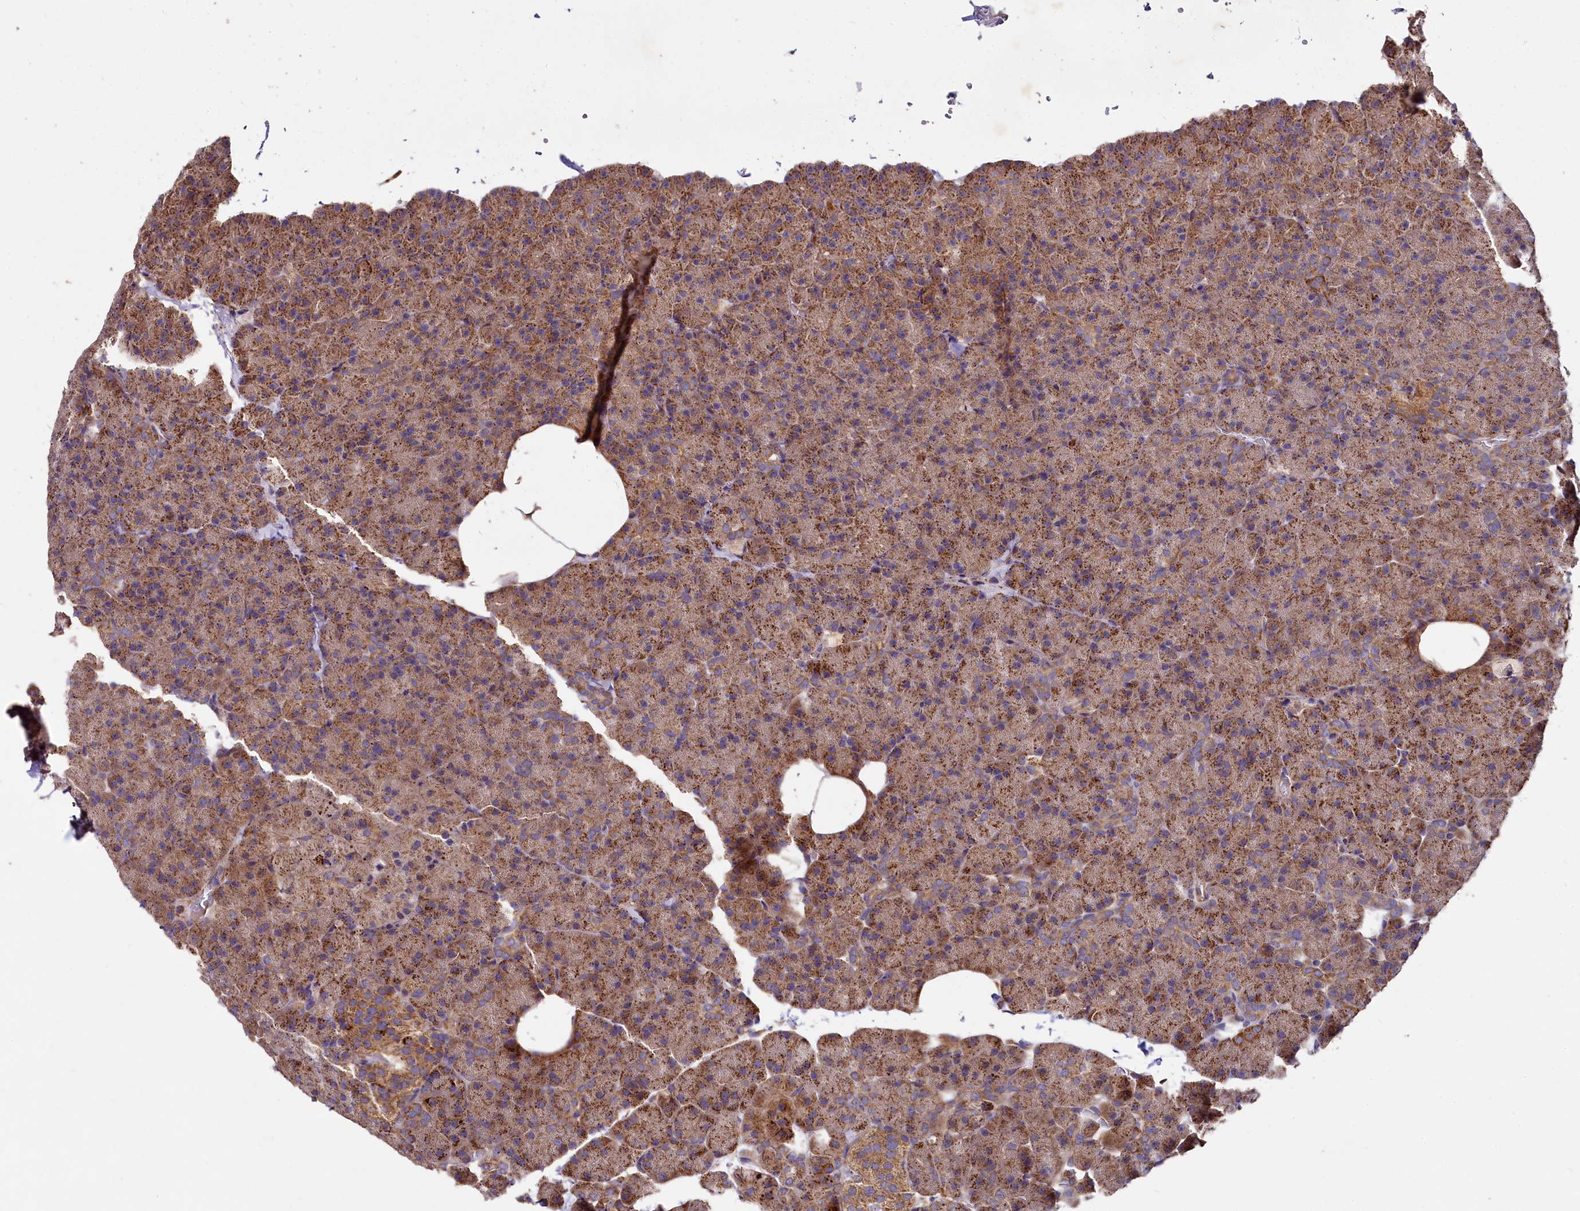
{"staining": {"intensity": "strong", "quantity": "25%-75%", "location": "cytoplasmic/membranous"}, "tissue": "pancreas", "cell_type": "Exocrine glandular cells", "image_type": "normal", "snomed": [{"axis": "morphology", "description": "Normal tissue, NOS"}, {"axis": "morphology", "description": "Carcinoid, malignant, NOS"}, {"axis": "topography", "description": "Pancreas"}], "caption": "Protein expression analysis of benign pancreas demonstrates strong cytoplasmic/membranous expression in about 25%-75% of exocrine glandular cells.", "gene": "SPRYD3", "patient": {"sex": "female", "age": 35}}